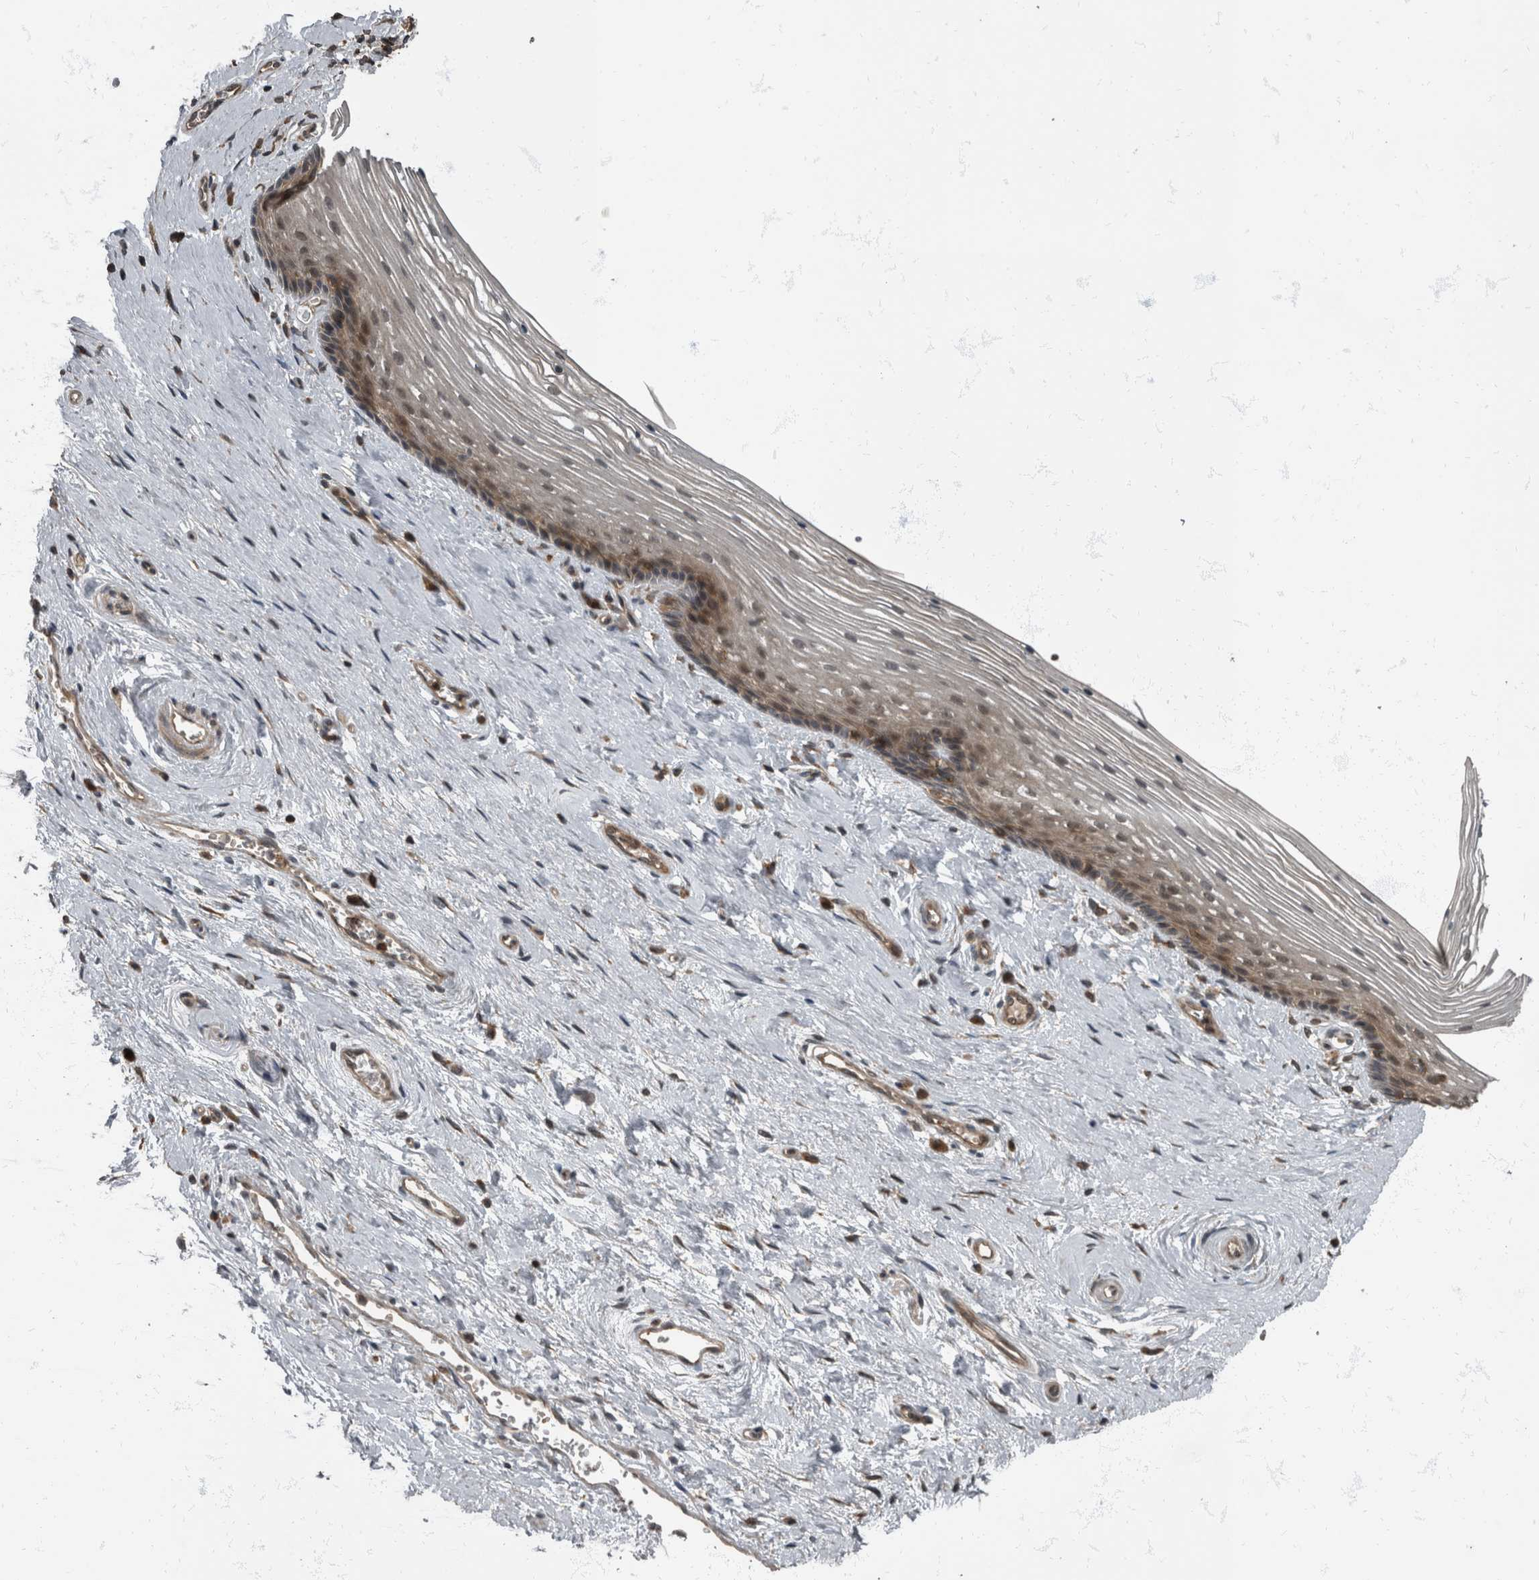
{"staining": {"intensity": "moderate", "quantity": ">75%", "location": "cytoplasmic/membranous"}, "tissue": "vagina", "cell_type": "Squamous epithelial cells", "image_type": "normal", "snomed": [{"axis": "morphology", "description": "Normal tissue, NOS"}, {"axis": "topography", "description": "Vagina"}], "caption": "Protein analysis of normal vagina demonstrates moderate cytoplasmic/membranous positivity in approximately >75% of squamous epithelial cells.", "gene": "RABGGTB", "patient": {"sex": "female", "age": 46}}